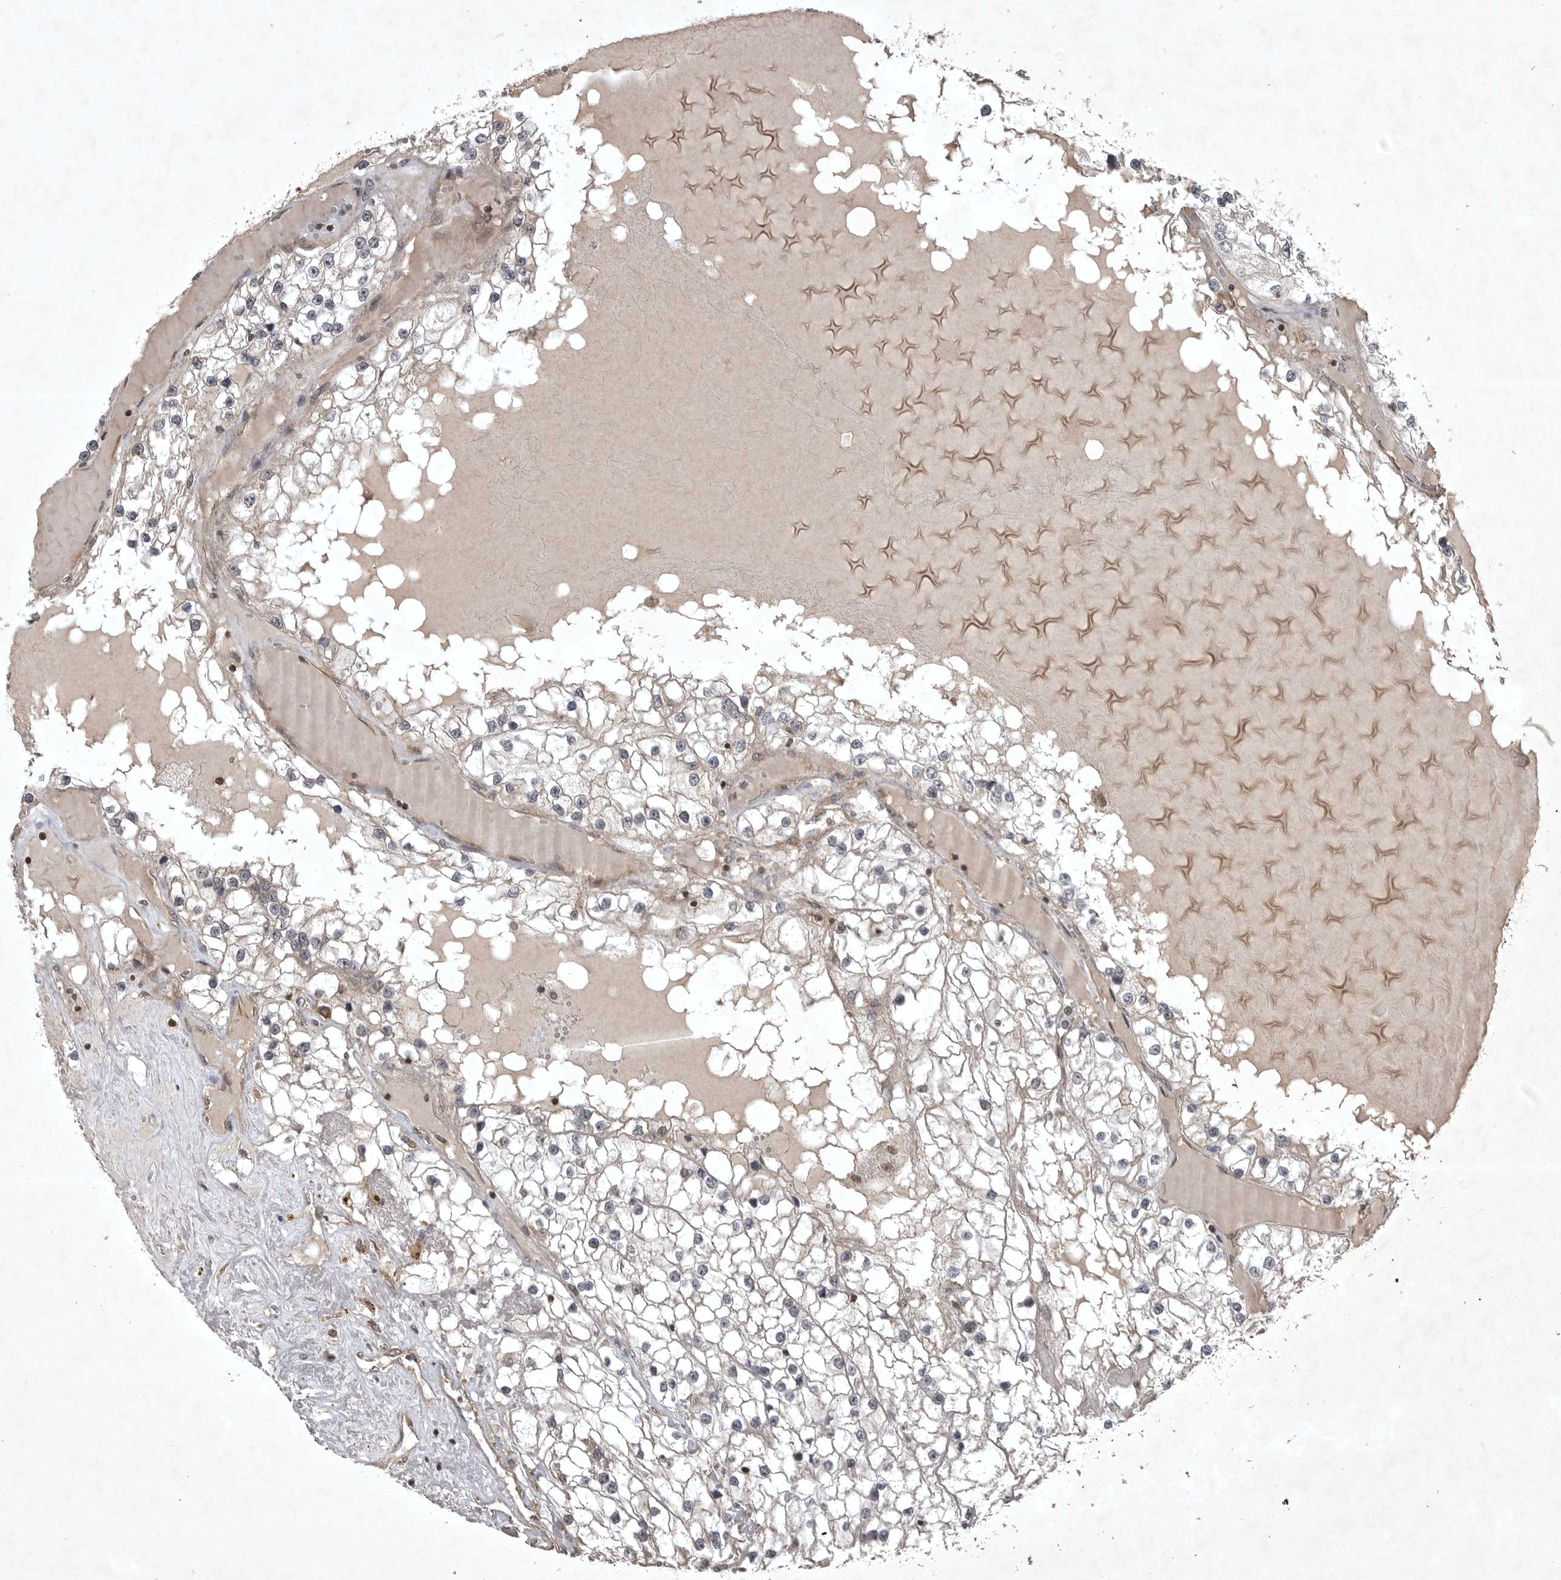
{"staining": {"intensity": "negative", "quantity": "none", "location": "none"}, "tissue": "renal cancer", "cell_type": "Tumor cells", "image_type": "cancer", "snomed": [{"axis": "morphology", "description": "Adenocarcinoma, NOS"}, {"axis": "topography", "description": "Kidney"}], "caption": "Protein analysis of renal cancer reveals no significant staining in tumor cells. Brightfield microscopy of IHC stained with DAB (3,3'-diaminobenzidine) (brown) and hematoxylin (blue), captured at high magnification.", "gene": "STK24", "patient": {"sex": "male", "age": 68}}